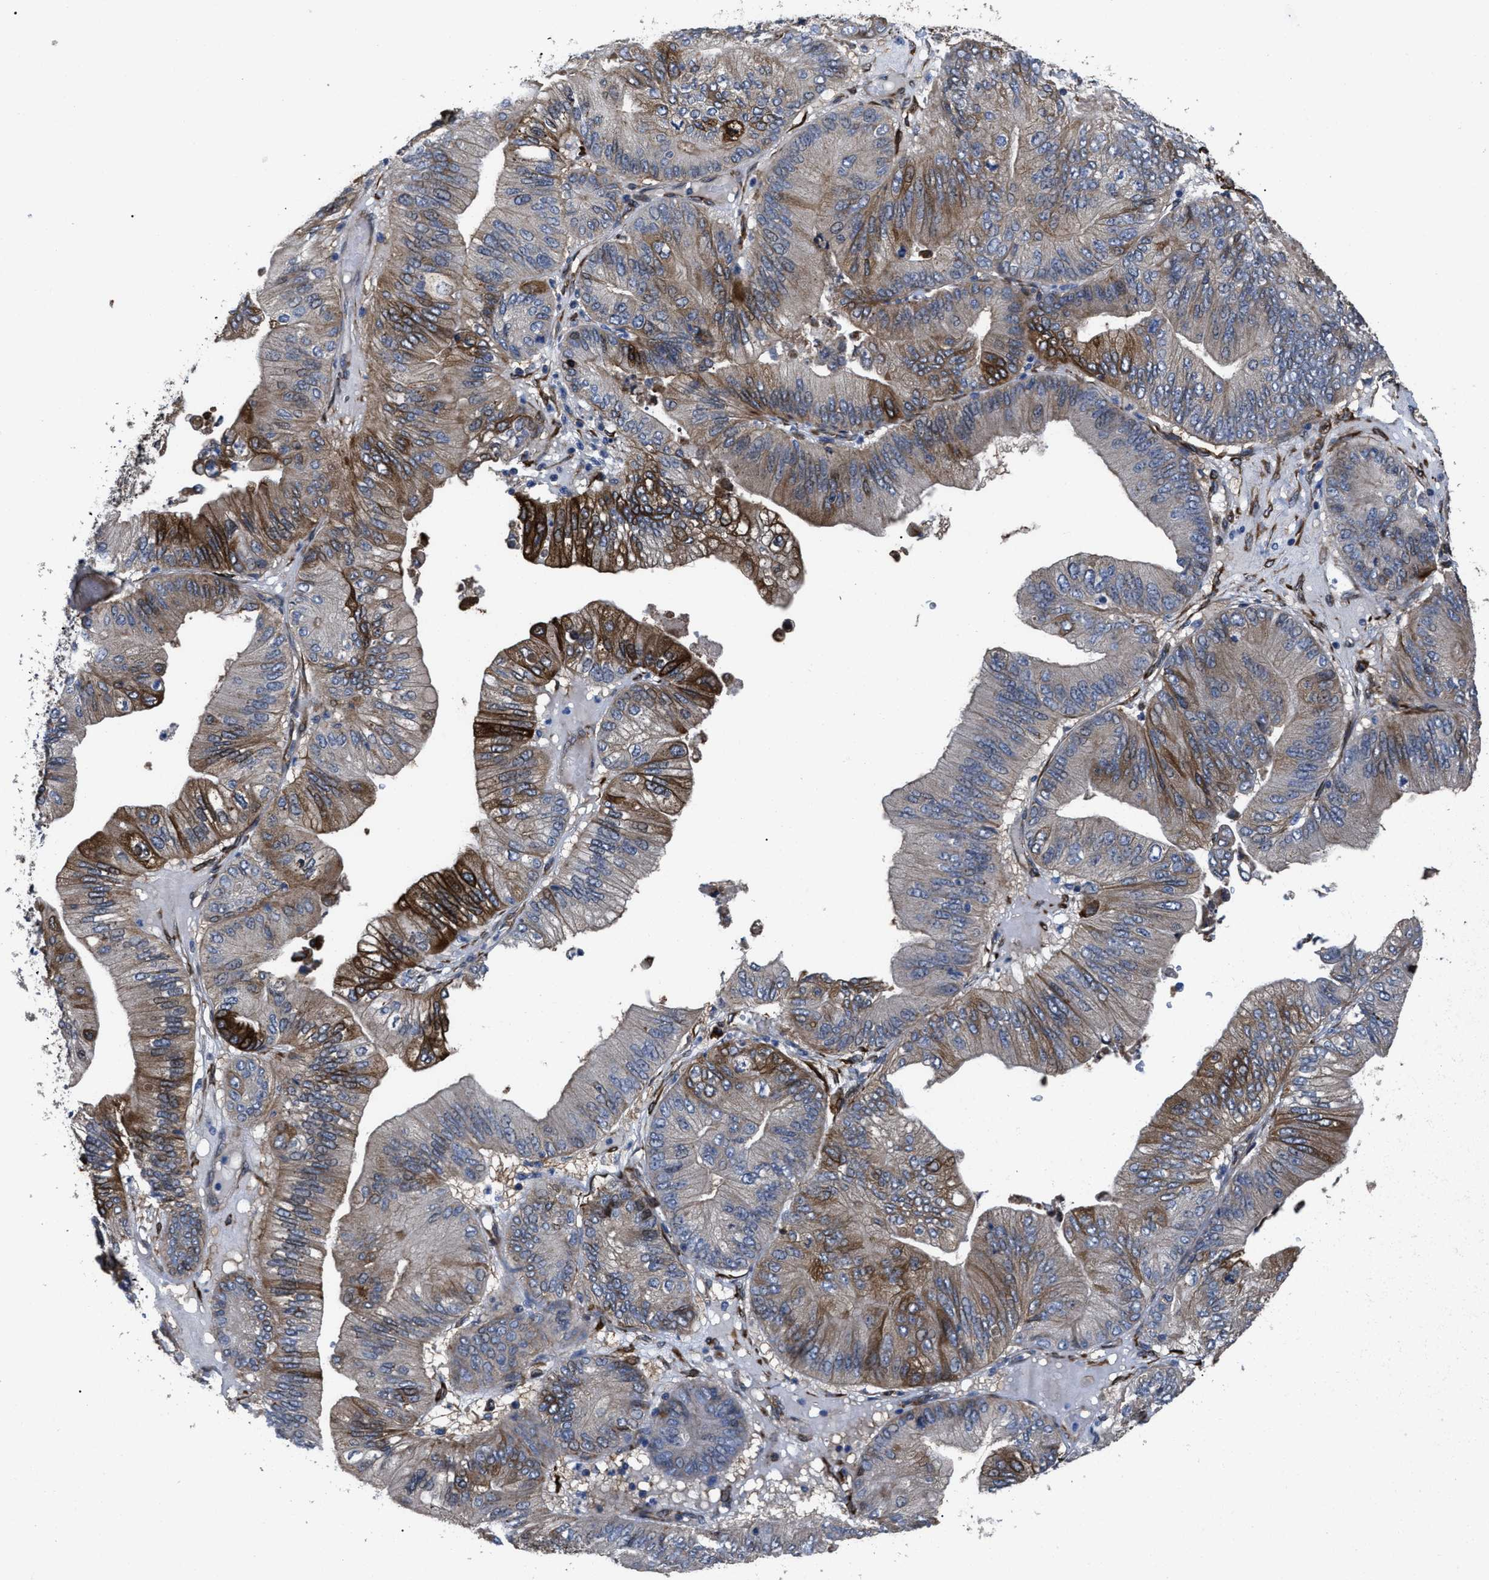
{"staining": {"intensity": "strong", "quantity": "<25%", "location": "cytoplasmic/membranous"}, "tissue": "ovarian cancer", "cell_type": "Tumor cells", "image_type": "cancer", "snomed": [{"axis": "morphology", "description": "Cystadenocarcinoma, mucinous, NOS"}, {"axis": "topography", "description": "Ovary"}], "caption": "Strong cytoplasmic/membranous positivity for a protein is appreciated in about <25% of tumor cells of mucinous cystadenocarcinoma (ovarian) using IHC.", "gene": "SQLE", "patient": {"sex": "female", "age": 61}}